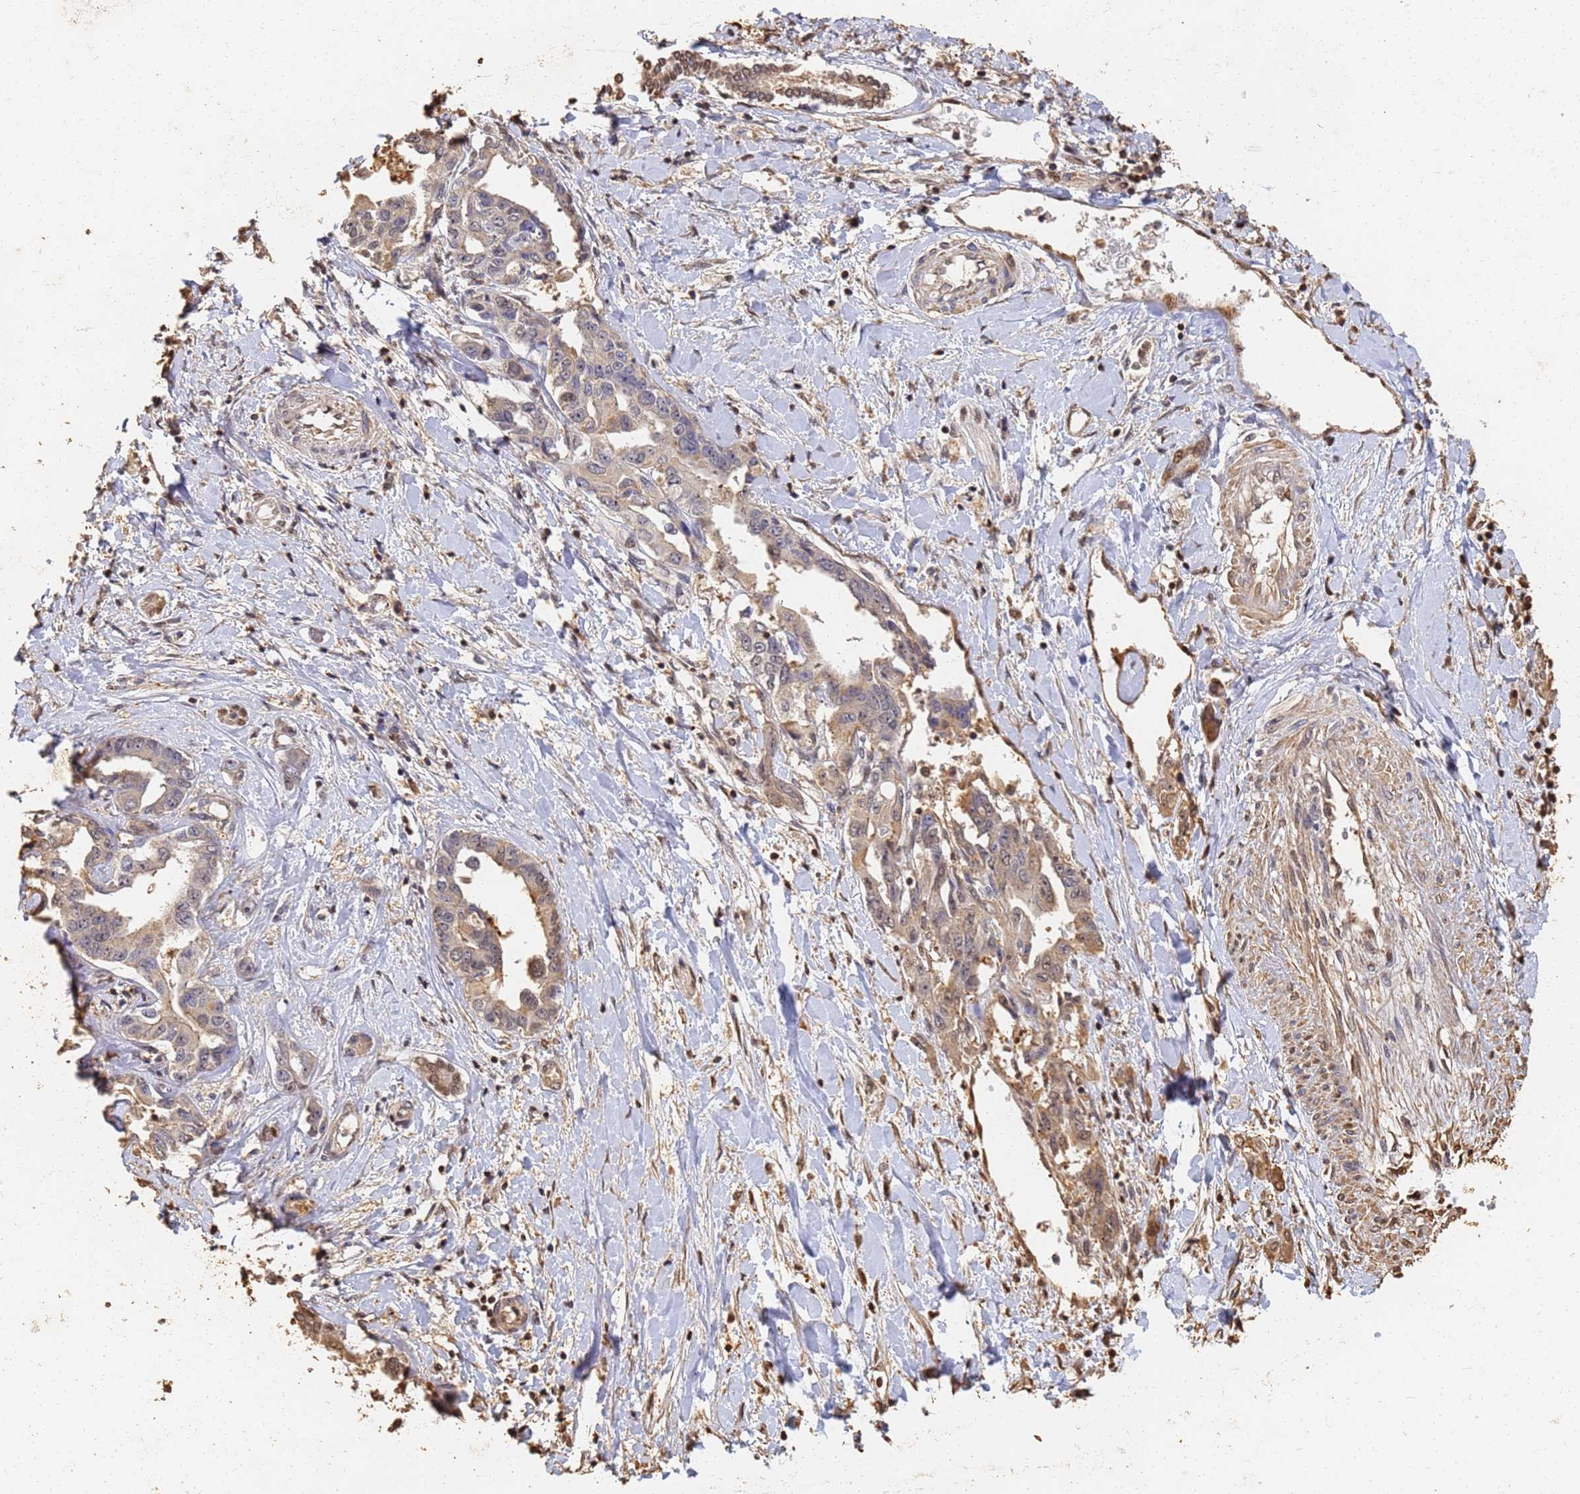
{"staining": {"intensity": "moderate", "quantity": "25%-75%", "location": "cytoplasmic/membranous,nuclear"}, "tissue": "liver cancer", "cell_type": "Tumor cells", "image_type": "cancer", "snomed": [{"axis": "morphology", "description": "Cholangiocarcinoma"}, {"axis": "topography", "description": "Liver"}], "caption": "The image shows staining of cholangiocarcinoma (liver), revealing moderate cytoplasmic/membranous and nuclear protein positivity (brown color) within tumor cells. (DAB (3,3'-diaminobenzidine) = brown stain, brightfield microscopy at high magnification).", "gene": "JAK2", "patient": {"sex": "male", "age": 59}}